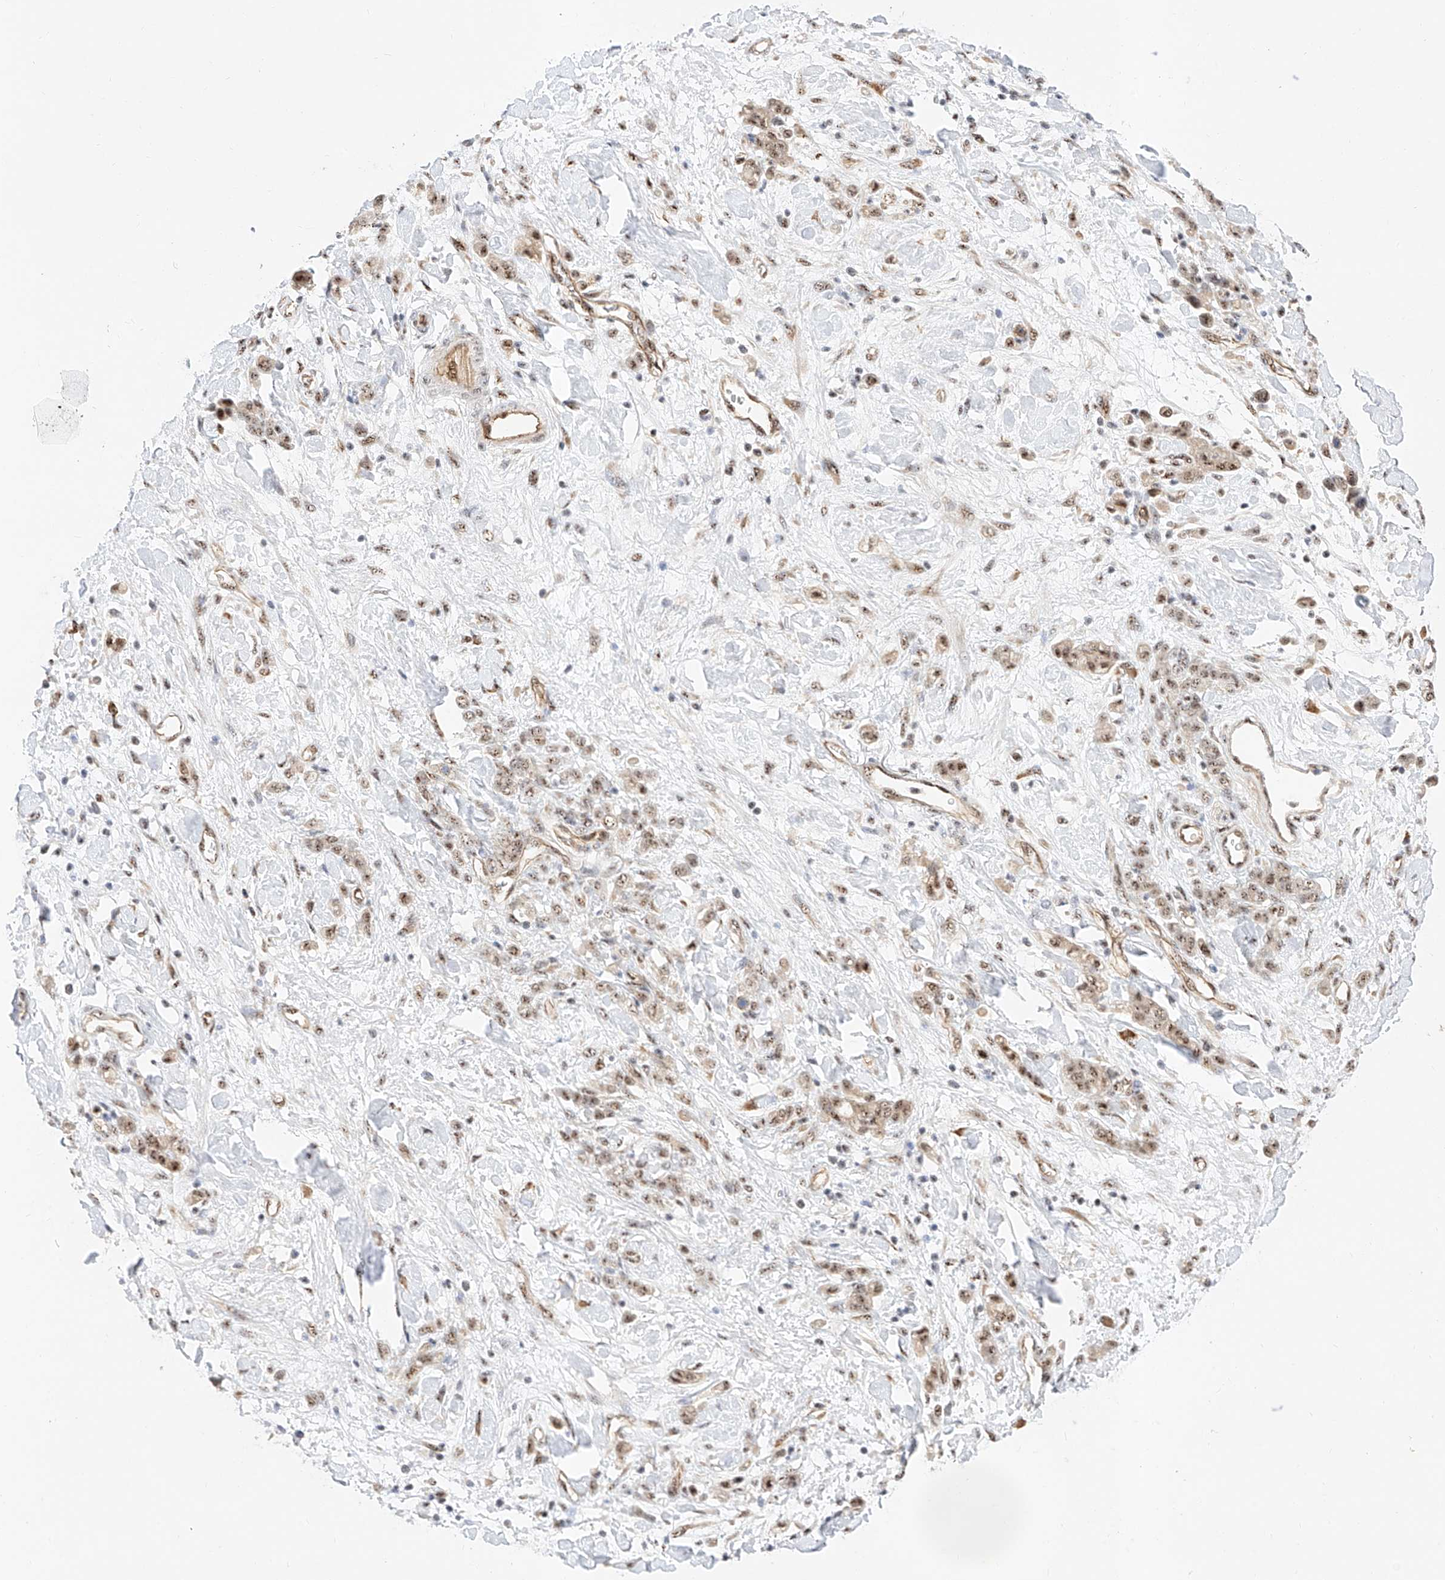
{"staining": {"intensity": "moderate", "quantity": ">75%", "location": "nuclear"}, "tissue": "stomach cancer", "cell_type": "Tumor cells", "image_type": "cancer", "snomed": [{"axis": "morphology", "description": "Normal tissue, NOS"}, {"axis": "morphology", "description": "Adenocarcinoma, NOS"}, {"axis": "topography", "description": "Stomach"}], "caption": "Stomach cancer (adenocarcinoma) stained for a protein exhibits moderate nuclear positivity in tumor cells.", "gene": "ATXN7L2", "patient": {"sex": "male", "age": 82}}